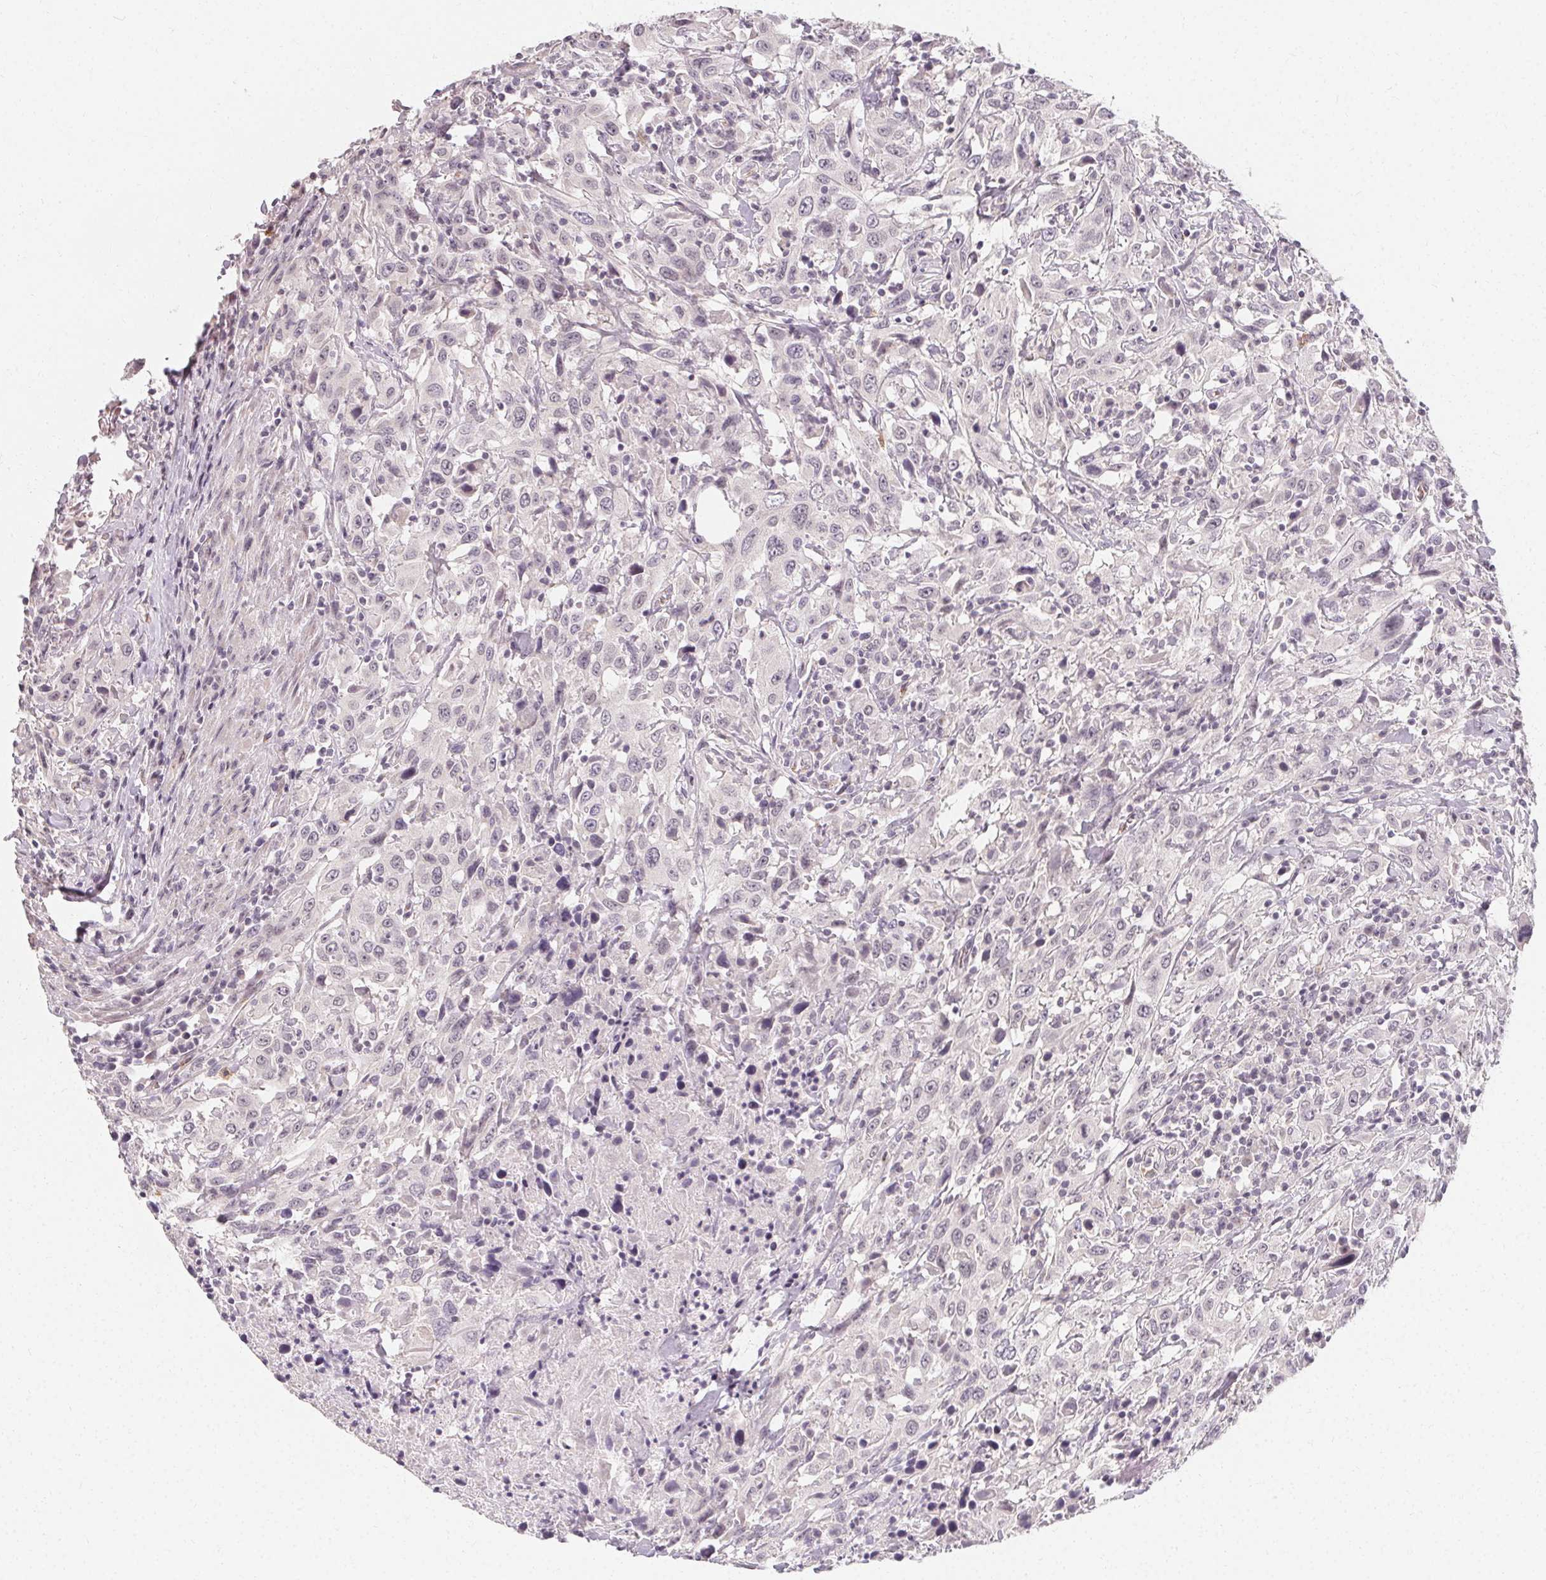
{"staining": {"intensity": "negative", "quantity": "none", "location": "none"}, "tissue": "urothelial cancer", "cell_type": "Tumor cells", "image_type": "cancer", "snomed": [{"axis": "morphology", "description": "Urothelial carcinoma, High grade"}, {"axis": "topography", "description": "Urinary bladder"}], "caption": "Immunohistochemistry (IHC) image of neoplastic tissue: human urothelial carcinoma (high-grade) stained with DAB displays no significant protein expression in tumor cells.", "gene": "CLCNKB", "patient": {"sex": "male", "age": 61}}